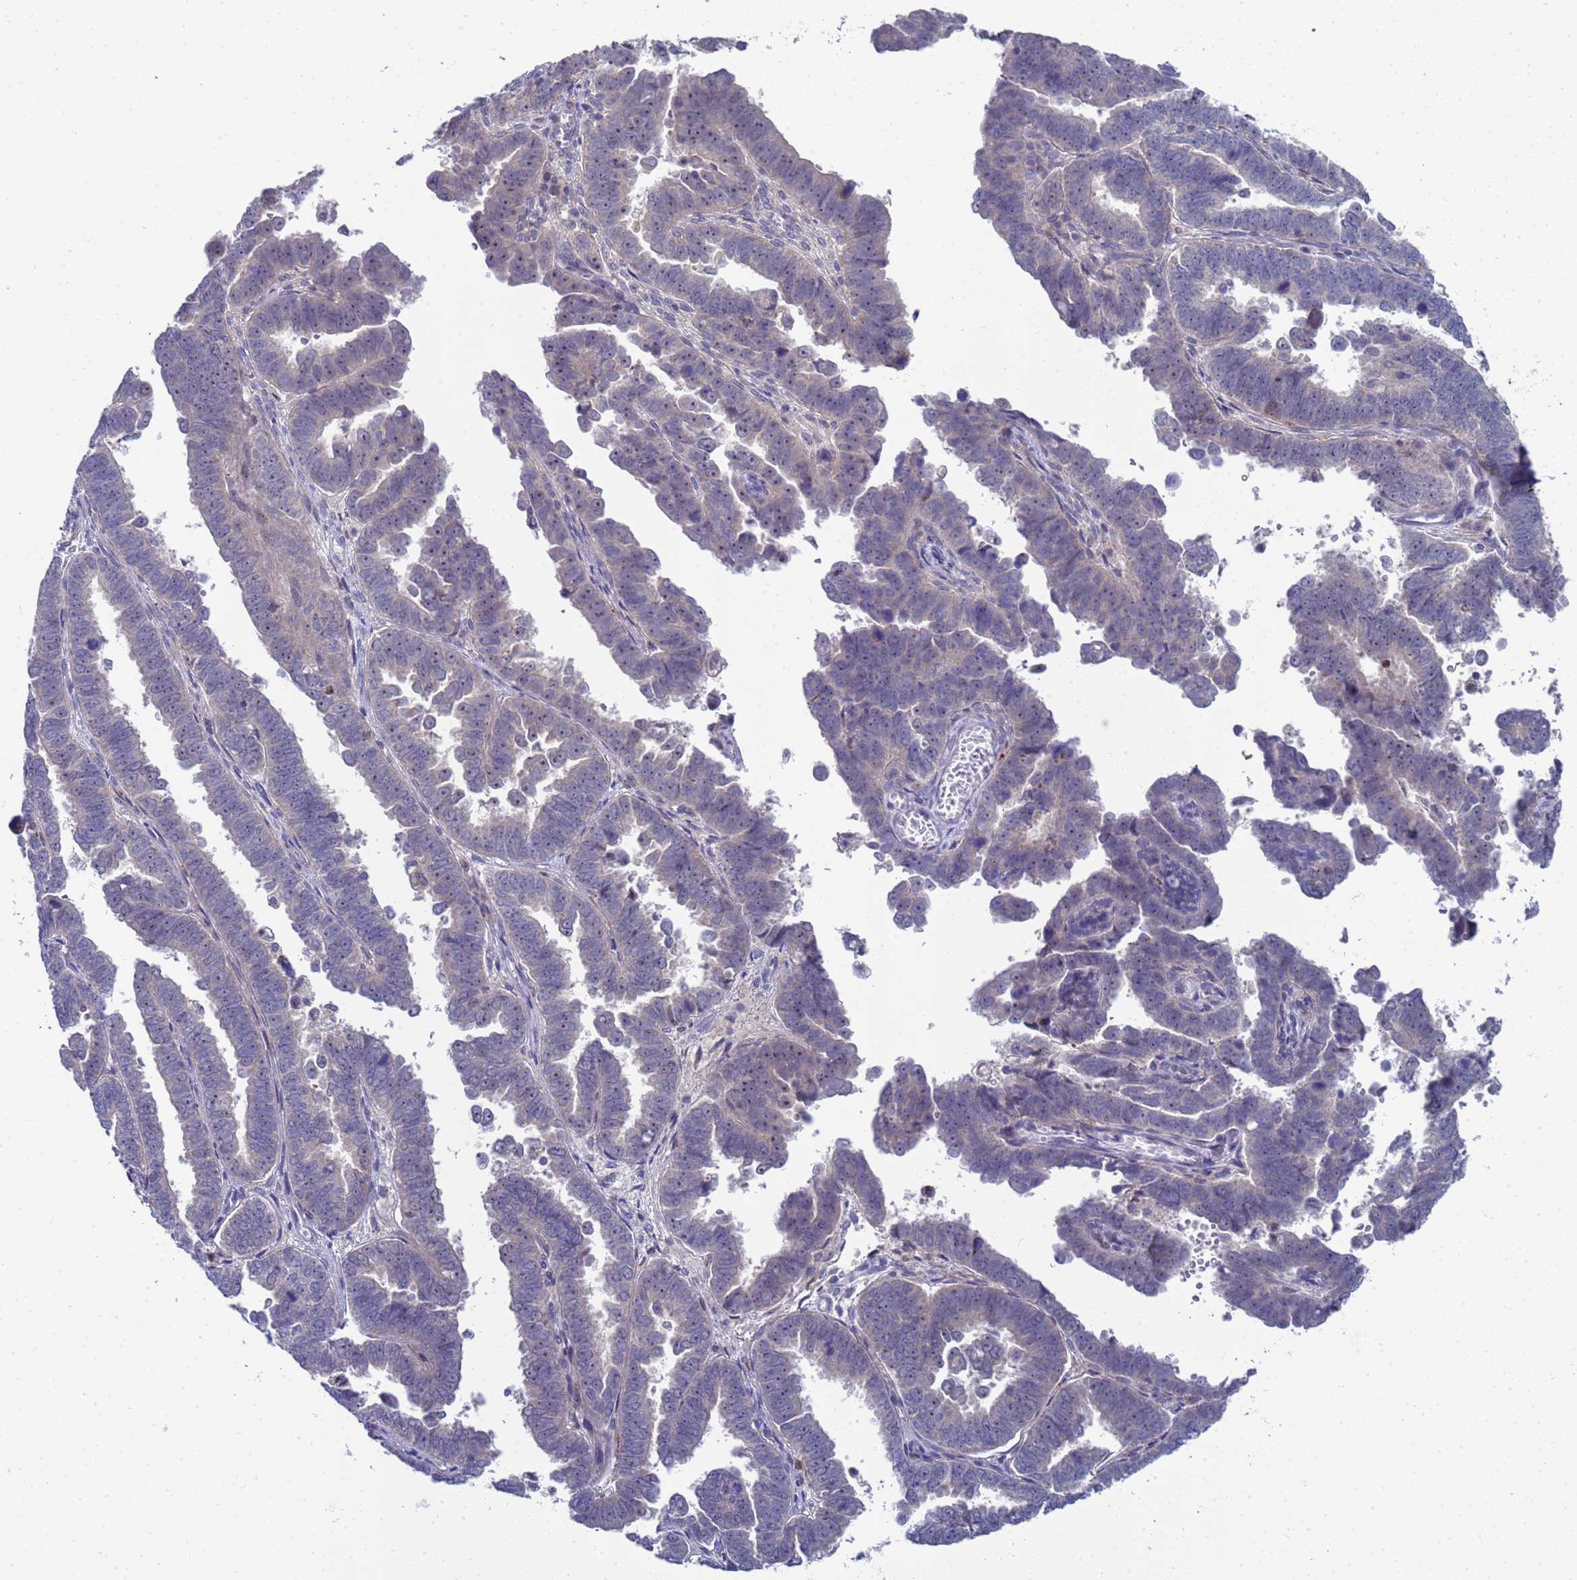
{"staining": {"intensity": "negative", "quantity": "none", "location": "none"}, "tissue": "endometrial cancer", "cell_type": "Tumor cells", "image_type": "cancer", "snomed": [{"axis": "morphology", "description": "Adenocarcinoma, NOS"}, {"axis": "topography", "description": "Endometrium"}], "caption": "Endometrial adenocarcinoma stained for a protein using immunohistochemistry exhibits no expression tumor cells.", "gene": "ENOSF1", "patient": {"sex": "female", "age": 75}}